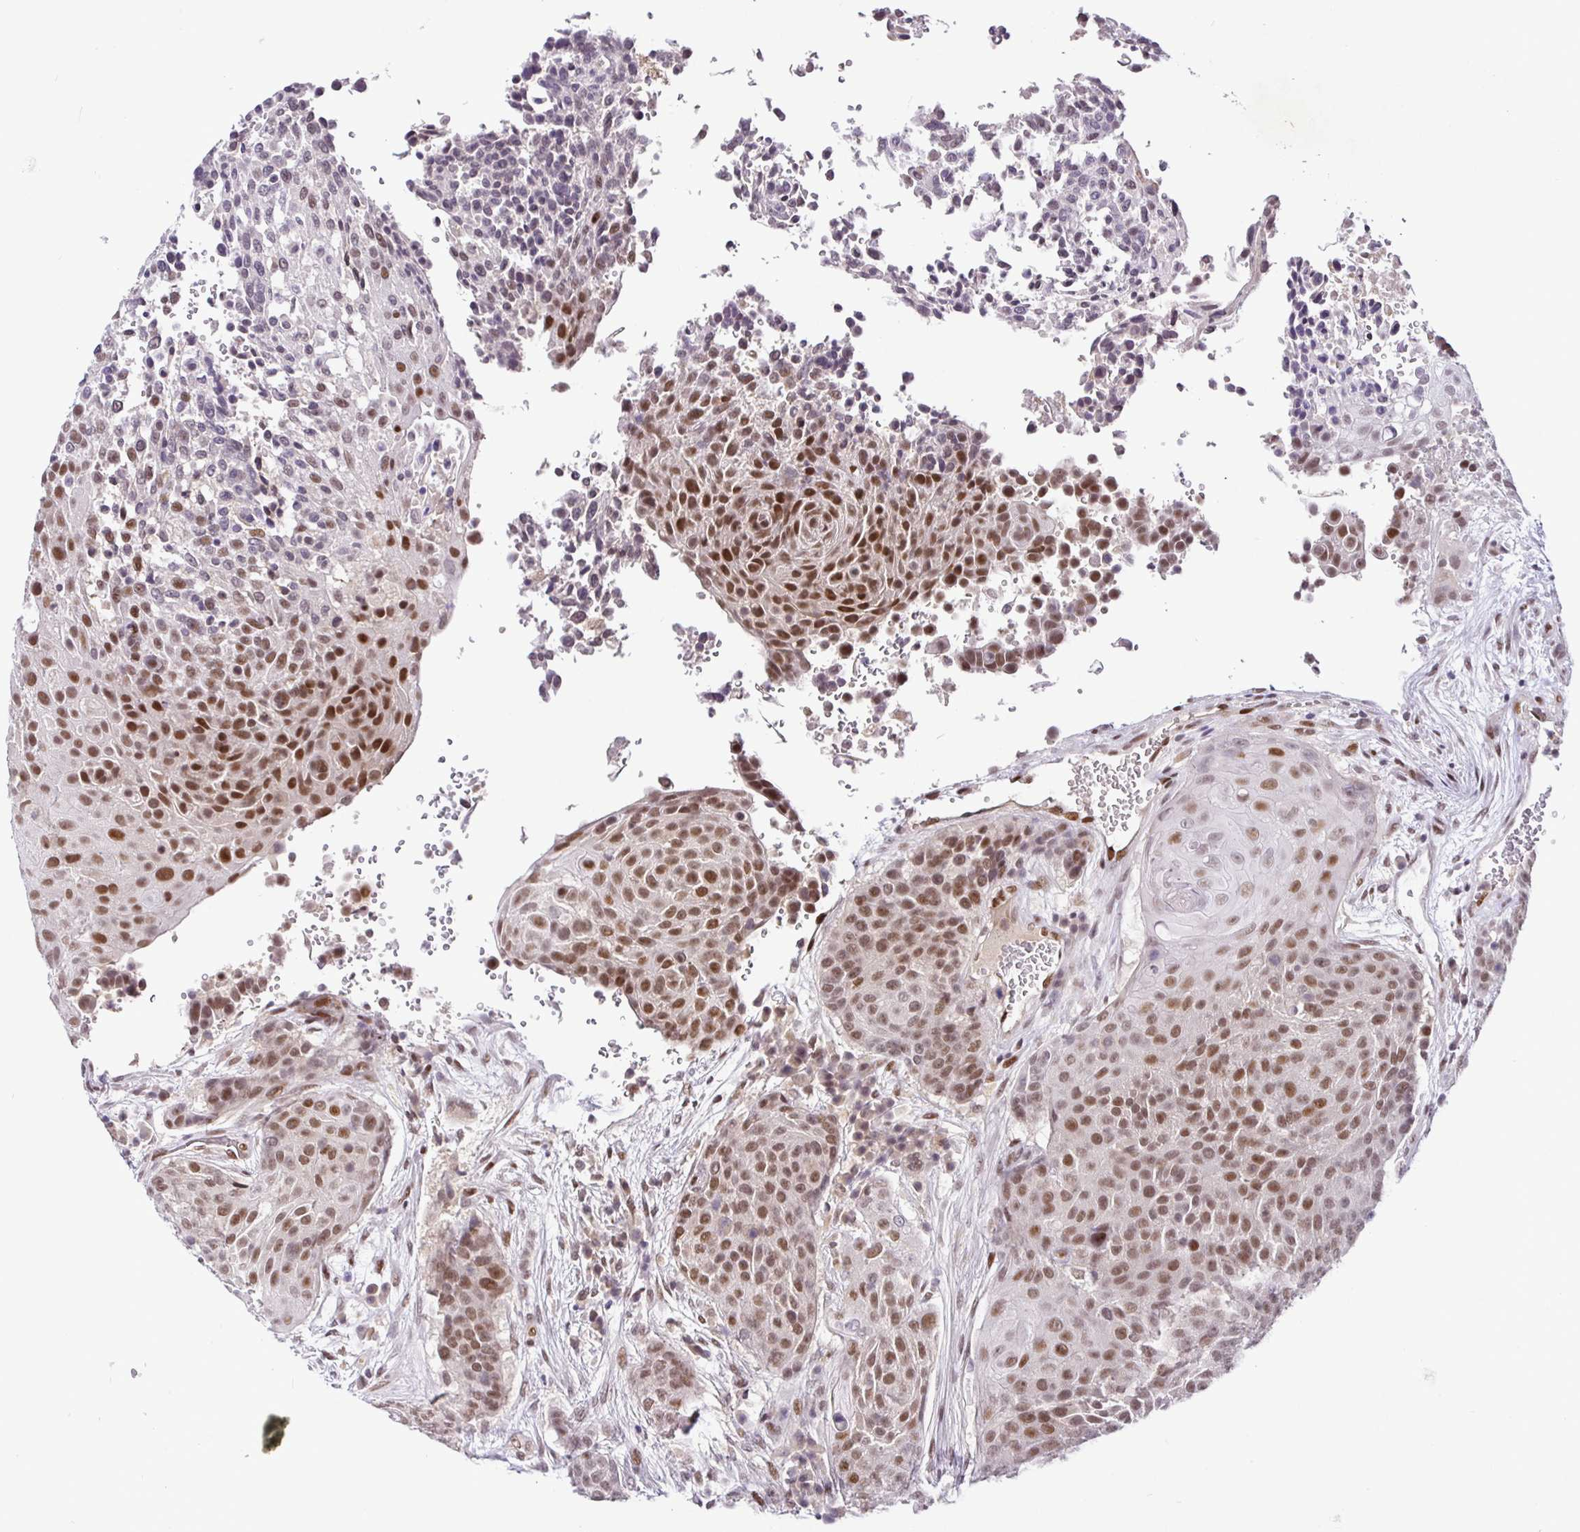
{"staining": {"intensity": "moderate", "quantity": ">75%", "location": "nuclear"}, "tissue": "urothelial cancer", "cell_type": "Tumor cells", "image_type": "cancer", "snomed": [{"axis": "morphology", "description": "Urothelial carcinoma, High grade"}, {"axis": "topography", "description": "Urinary bladder"}], "caption": "Urothelial carcinoma (high-grade) stained with DAB (3,3'-diaminobenzidine) immunohistochemistry displays medium levels of moderate nuclear staining in approximately >75% of tumor cells.", "gene": "NUP188", "patient": {"sex": "female", "age": 63}}